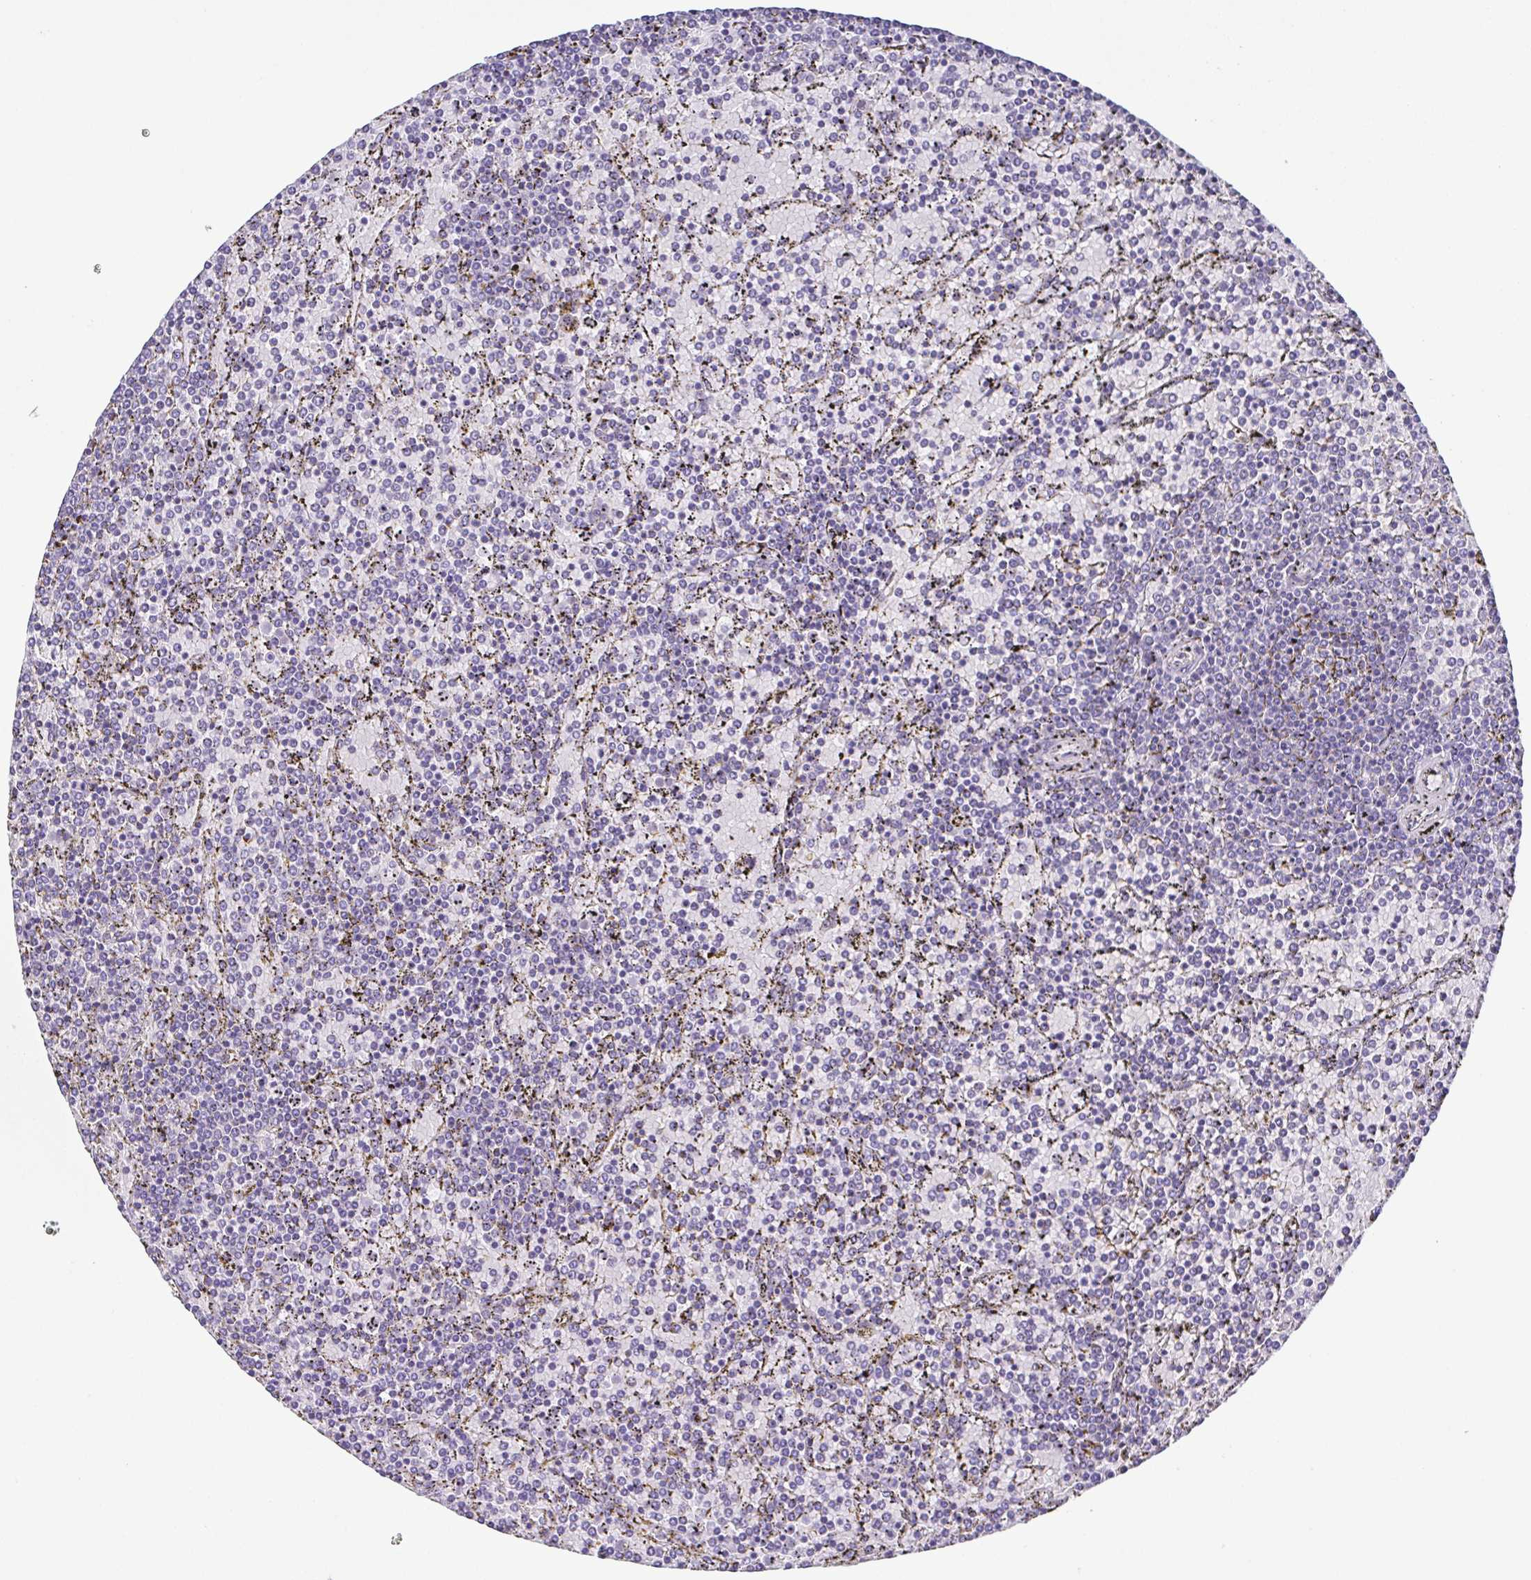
{"staining": {"intensity": "negative", "quantity": "none", "location": "none"}, "tissue": "lymphoma", "cell_type": "Tumor cells", "image_type": "cancer", "snomed": [{"axis": "morphology", "description": "Malignant lymphoma, non-Hodgkin's type, Low grade"}, {"axis": "topography", "description": "Spleen"}], "caption": "A photomicrograph of human lymphoma is negative for staining in tumor cells. (DAB (3,3'-diaminobenzidine) IHC visualized using brightfield microscopy, high magnification).", "gene": "PKDREJ", "patient": {"sex": "female", "age": 77}}